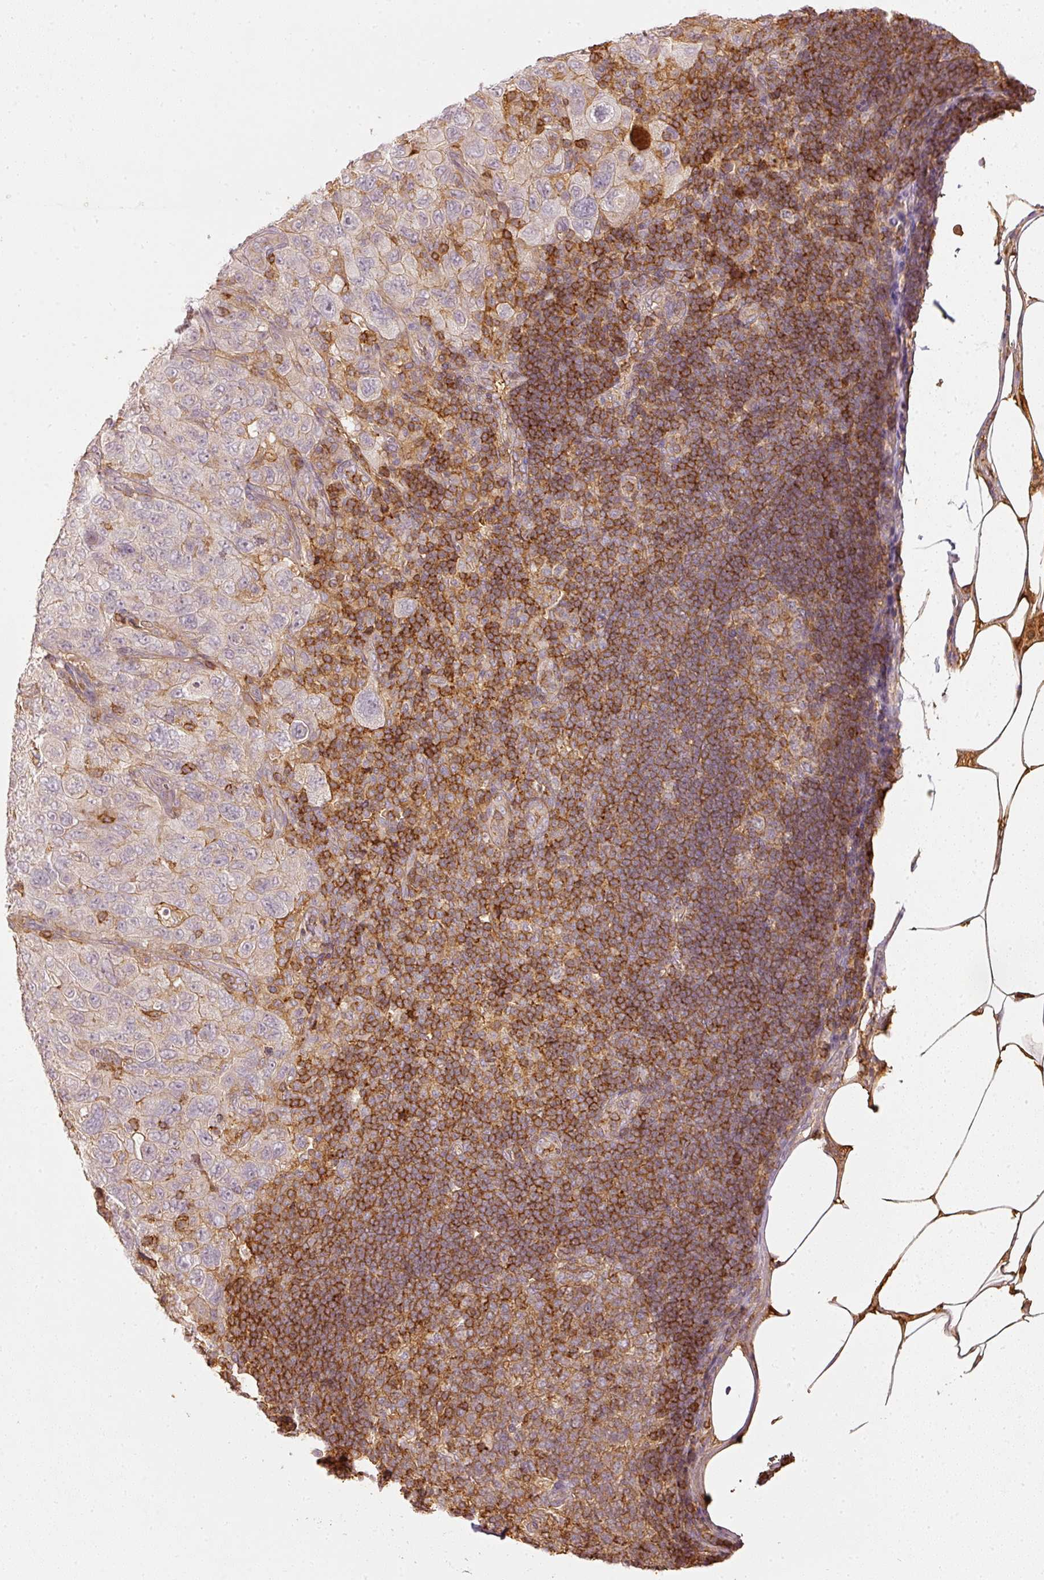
{"staining": {"intensity": "negative", "quantity": "none", "location": "none"}, "tissue": "pancreatic cancer", "cell_type": "Tumor cells", "image_type": "cancer", "snomed": [{"axis": "morphology", "description": "Adenocarcinoma, NOS"}, {"axis": "topography", "description": "Pancreas"}], "caption": "Immunohistochemistry image of human adenocarcinoma (pancreatic) stained for a protein (brown), which shows no expression in tumor cells.", "gene": "EVL", "patient": {"sex": "male", "age": 68}}